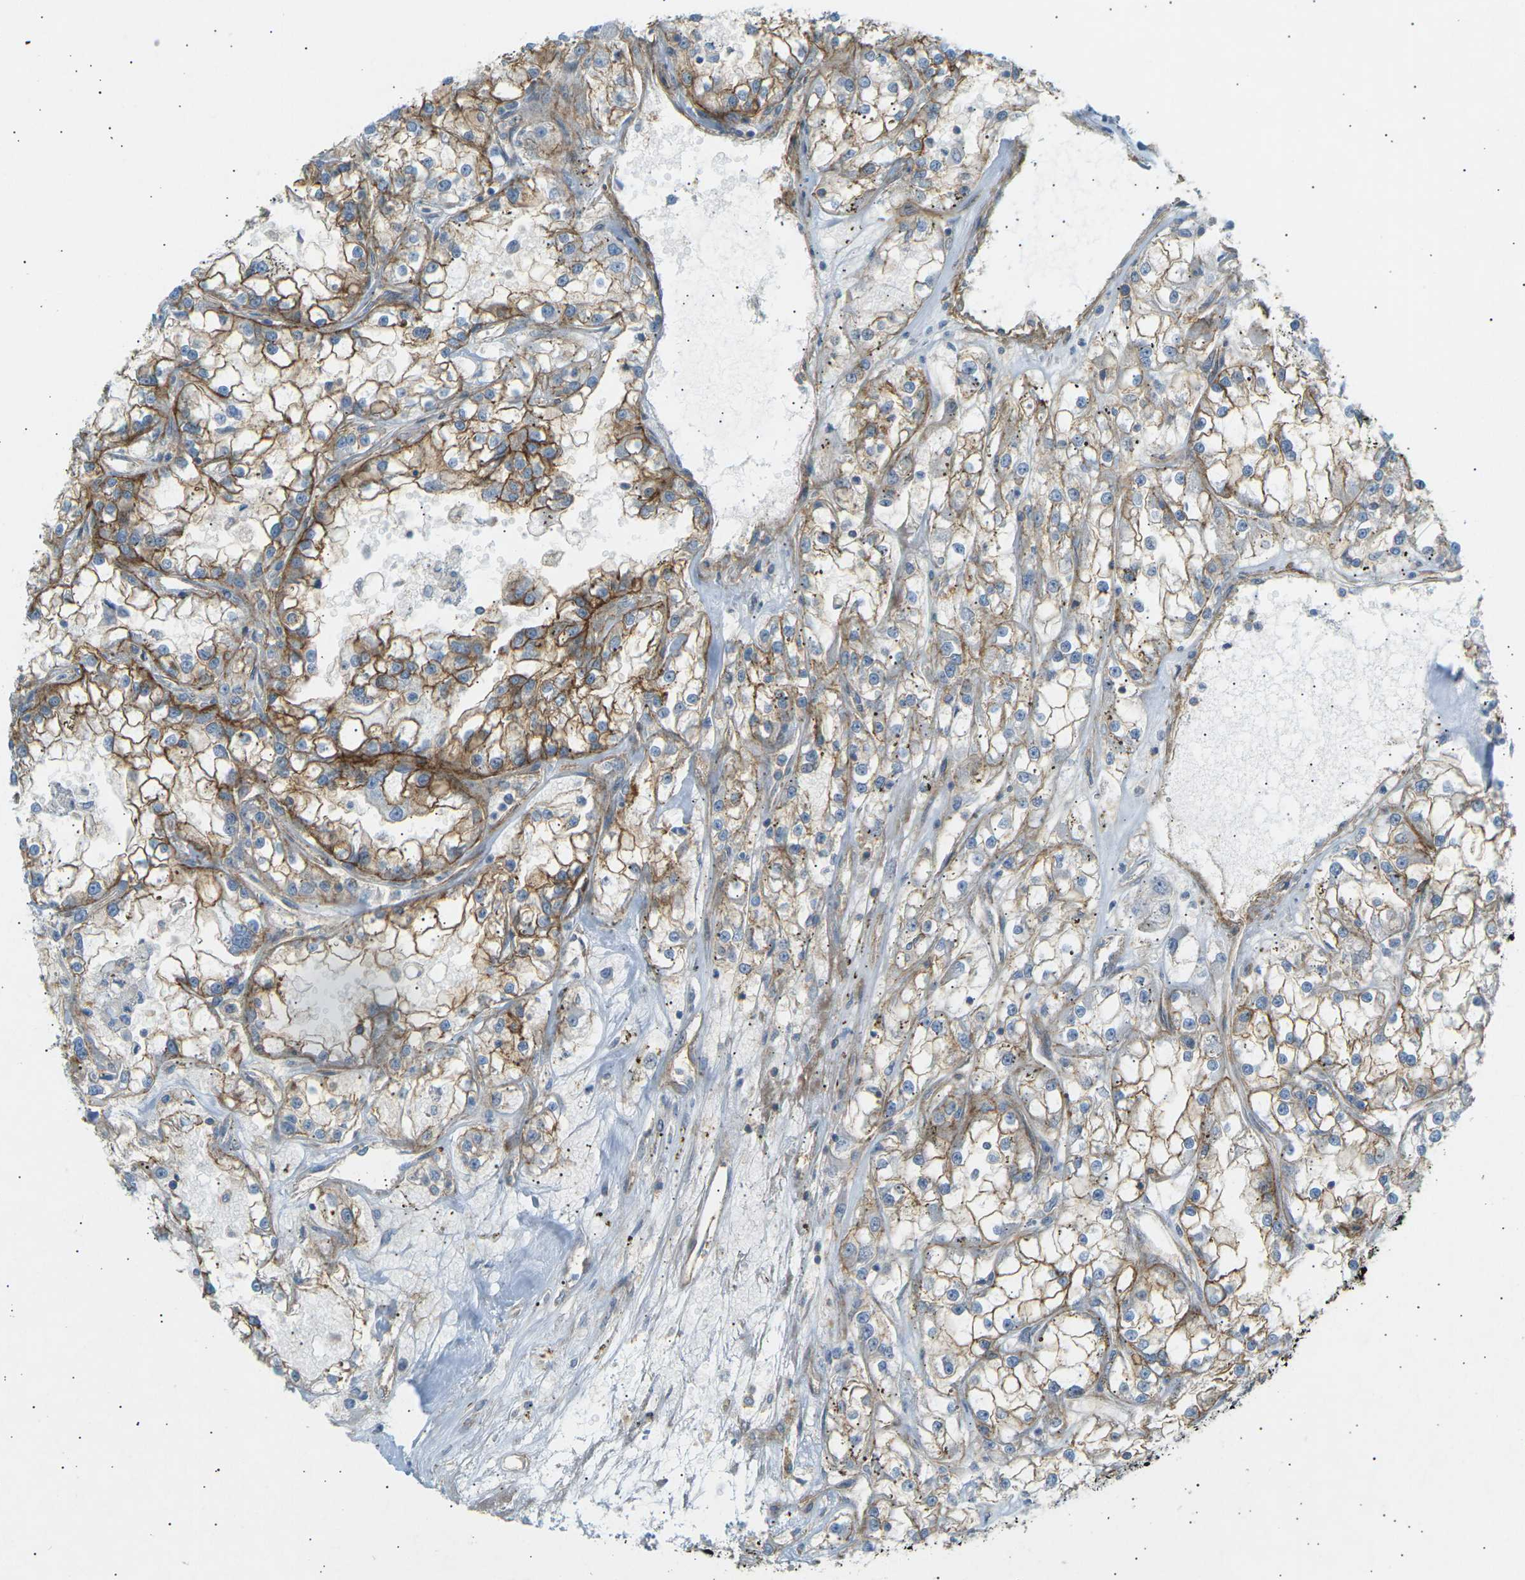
{"staining": {"intensity": "moderate", "quantity": ">75%", "location": "cytoplasmic/membranous"}, "tissue": "renal cancer", "cell_type": "Tumor cells", "image_type": "cancer", "snomed": [{"axis": "morphology", "description": "Adenocarcinoma, NOS"}, {"axis": "topography", "description": "Kidney"}], "caption": "IHC of human renal cancer demonstrates medium levels of moderate cytoplasmic/membranous staining in approximately >75% of tumor cells.", "gene": "ATP2B4", "patient": {"sex": "female", "age": 52}}